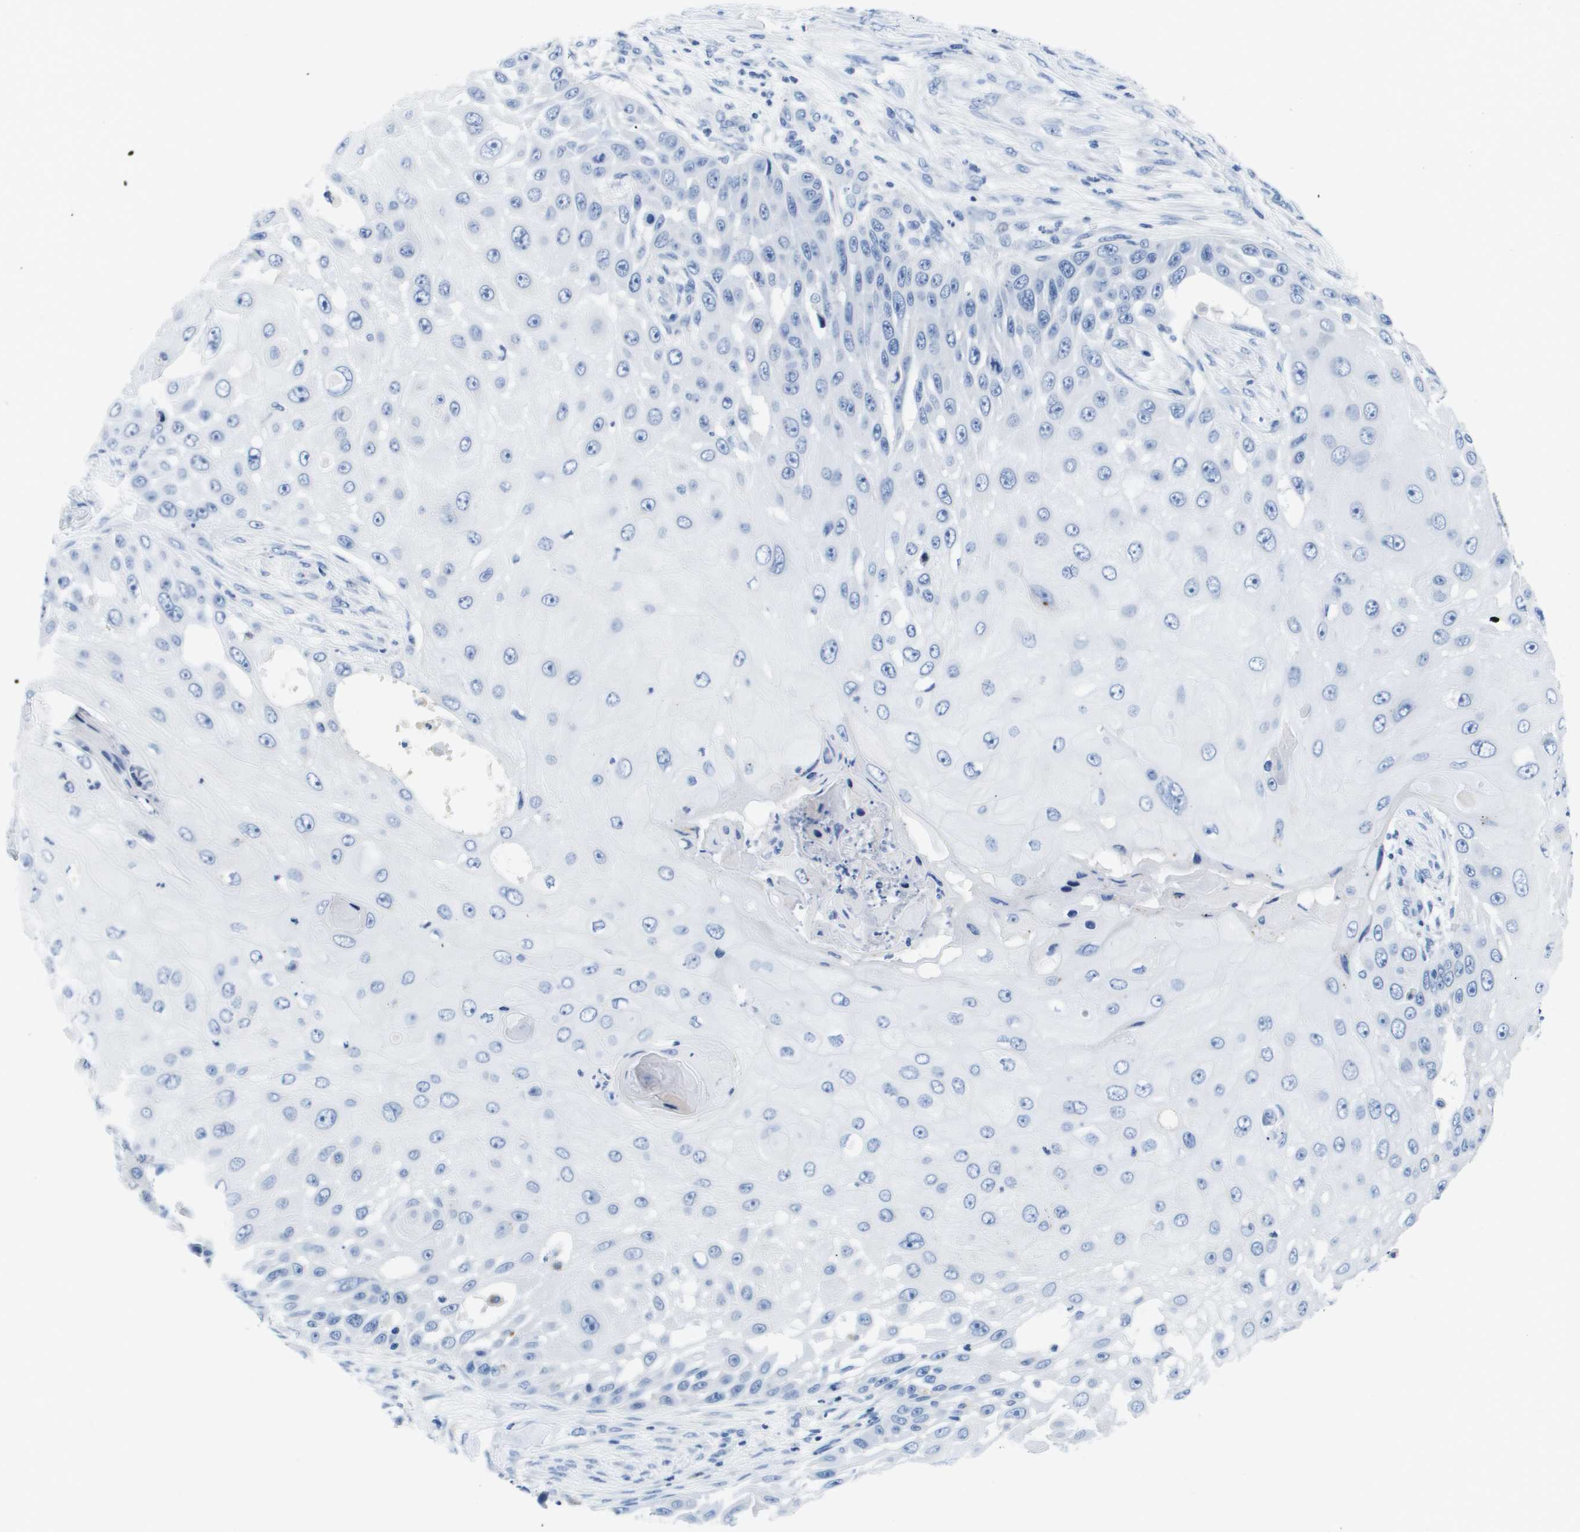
{"staining": {"intensity": "negative", "quantity": "none", "location": "none"}, "tissue": "skin cancer", "cell_type": "Tumor cells", "image_type": "cancer", "snomed": [{"axis": "morphology", "description": "Squamous cell carcinoma, NOS"}, {"axis": "topography", "description": "Skin"}], "caption": "A histopathology image of skin squamous cell carcinoma stained for a protein displays no brown staining in tumor cells. (Stains: DAB immunohistochemistry (IHC) with hematoxylin counter stain, Microscopy: brightfield microscopy at high magnification).", "gene": "MS4A1", "patient": {"sex": "female", "age": 44}}